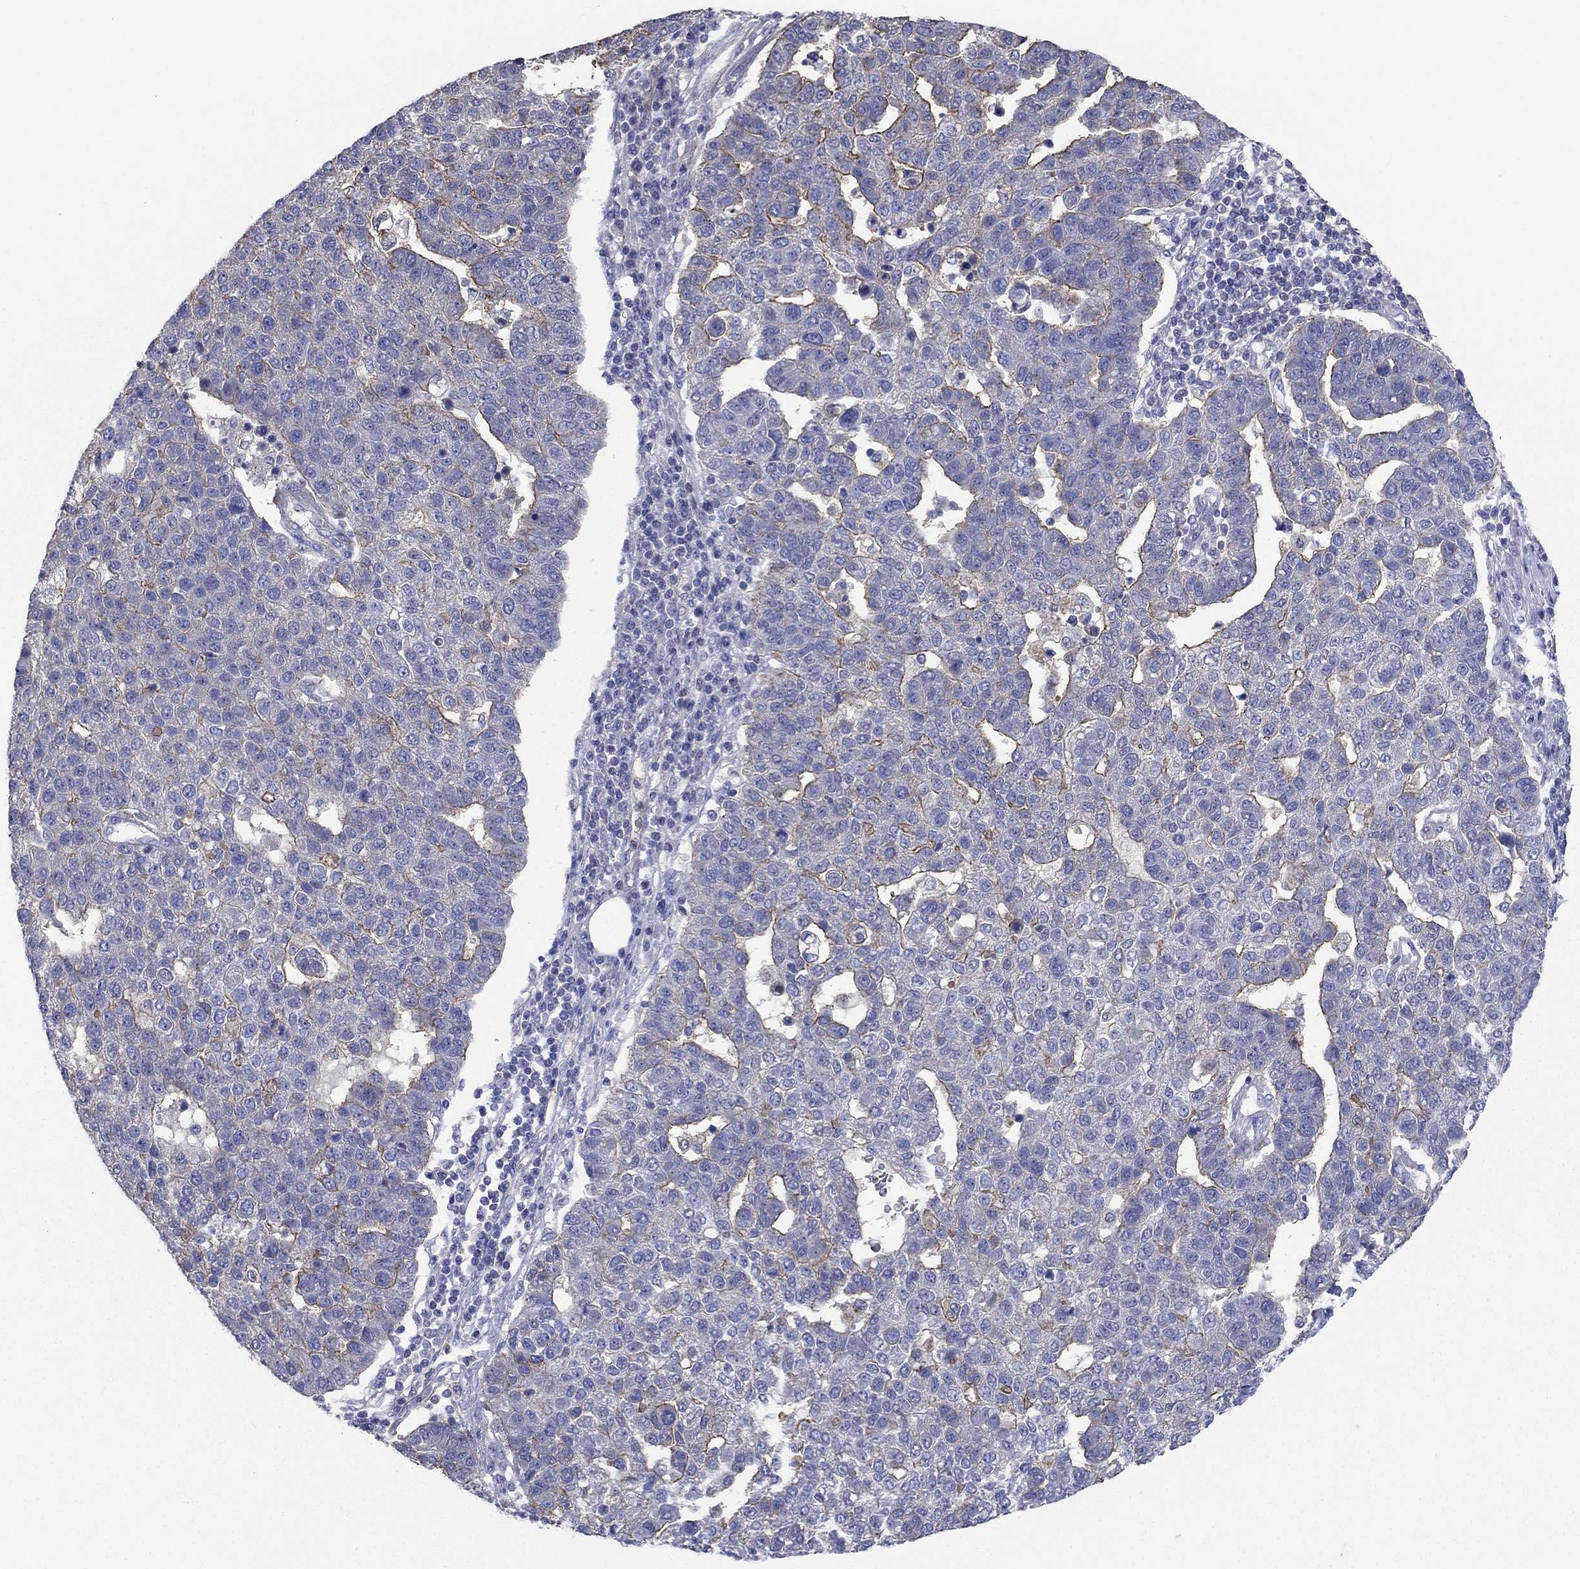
{"staining": {"intensity": "moderate", "quantity": "<25%", "location": "cytoplasmic/membranous"}, "tissue": "pancreatic cancer", "cell_type": "Tumor cells", "image_type": "cancer", "snomed": [{"axis": "morphology", "description": "Adenocarcinoma, NOS"}, {"axis": "topography", "description": "Pancreas"}], "caption": "Approximately <25% of tumor cells in human pancreatic cancer (adenocarcinoma) demonstrate moderate cytoplasmic/membranous protein positivity as visualized by brown immunohistochemical staining.", "gene": "FLNC", "patient": {"sex": "female", "age": 61}}